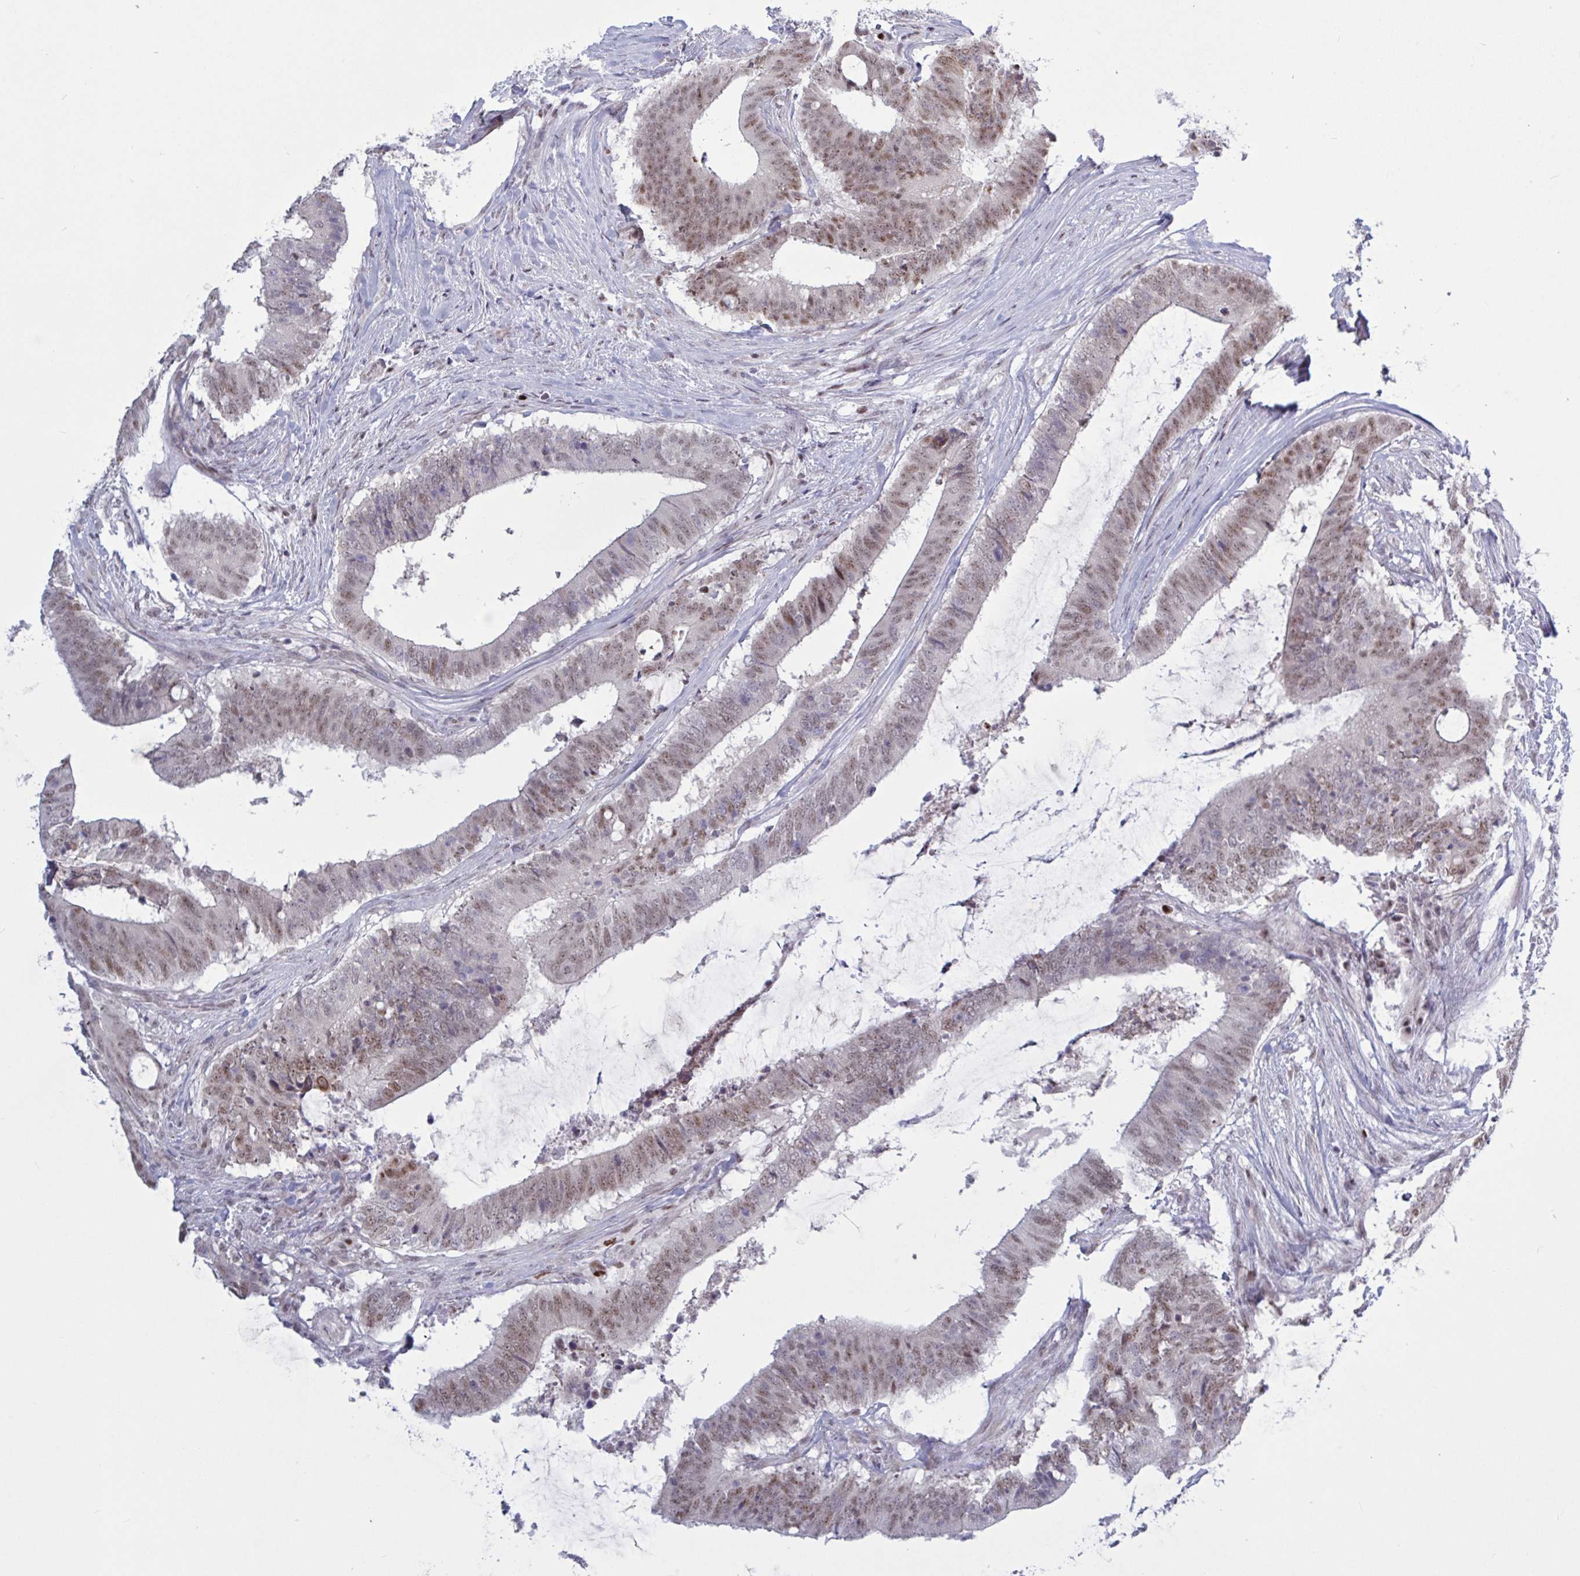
{"staining": {"intensity": "moderate", "quantity": ">75%", "location": "nuclear"}, "tissue": "colorectal cancer", "cell_type": "Tumor cells", "image_type": "cancer", "snomed": [{"axis": "morphology", "description": "Adenocarcinoma, NOS"}, {"axis": "topography", "description": "Colon"}], "caption": "Adenocarcinoma (colorectal) tissue shows moderate nuclear staining in approximately >75% of tumor cells (Stains: DAB in brown, nuclei in blue, Microscopy: brightfield microscopy at high magnification).", "gene": "PRMT6", "patient": {"sex": "female", "age": 43}}